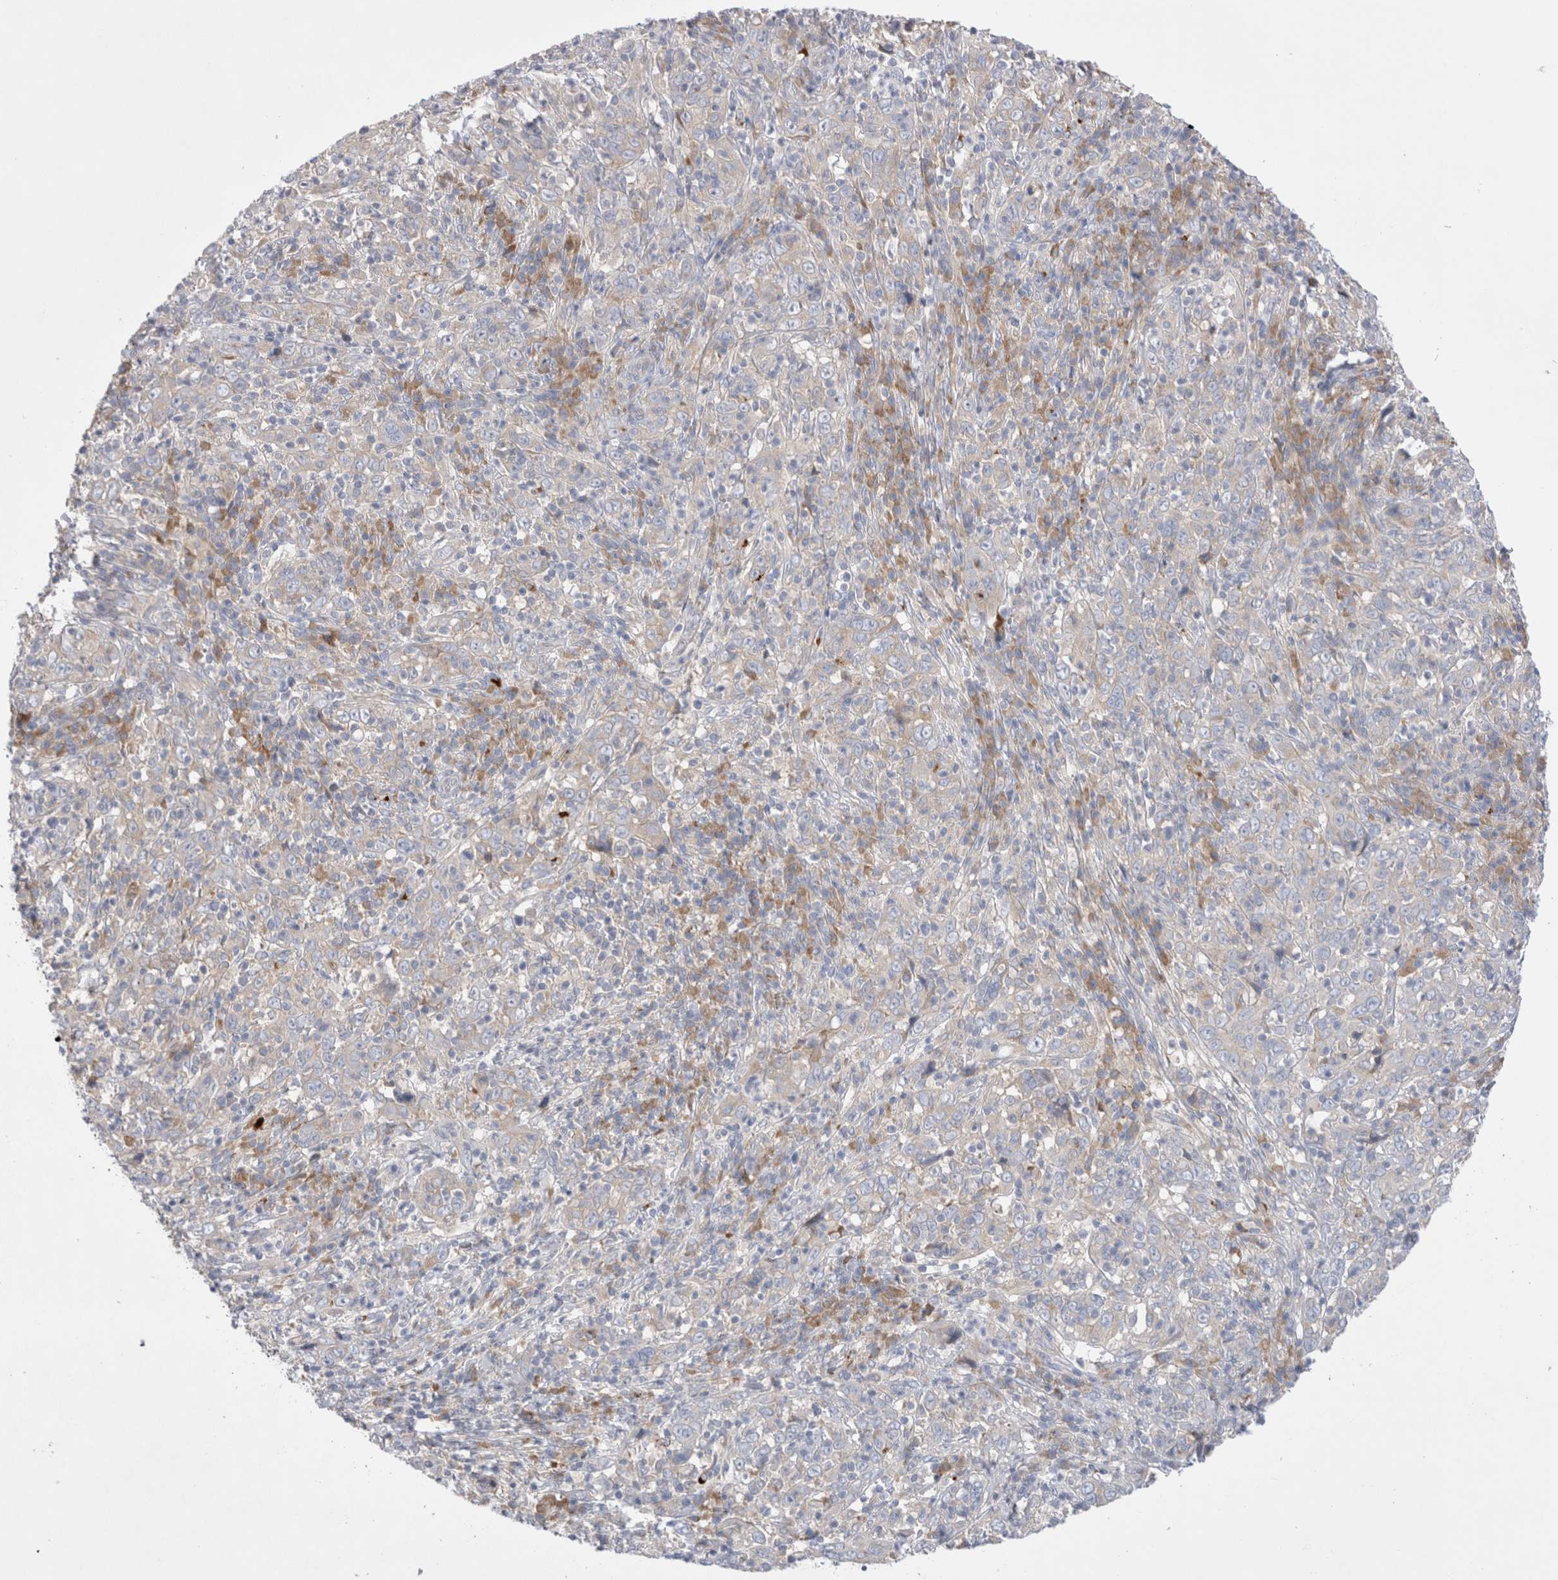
{"staining": {"intensity": "weak", "quantity": "<25%", "location": "cytoplasmic/membranous"}, "tissue": "cervical cancer", "cell_type": "Tumor cells", "image_type": "cancer", "snomed": [{"axis": "morphology", "description": "Squamous cell carcinoma, NOS"}, {"axis": "topography", "description": "Cervix"}], "caption": "Cervical cancer (squamous cell carcinoma) was stained to show a protein in brown. There is no significant positivity in tumor cells.", "gene": "RBM12B", "patient": {"sex": "female", "age": 46}}